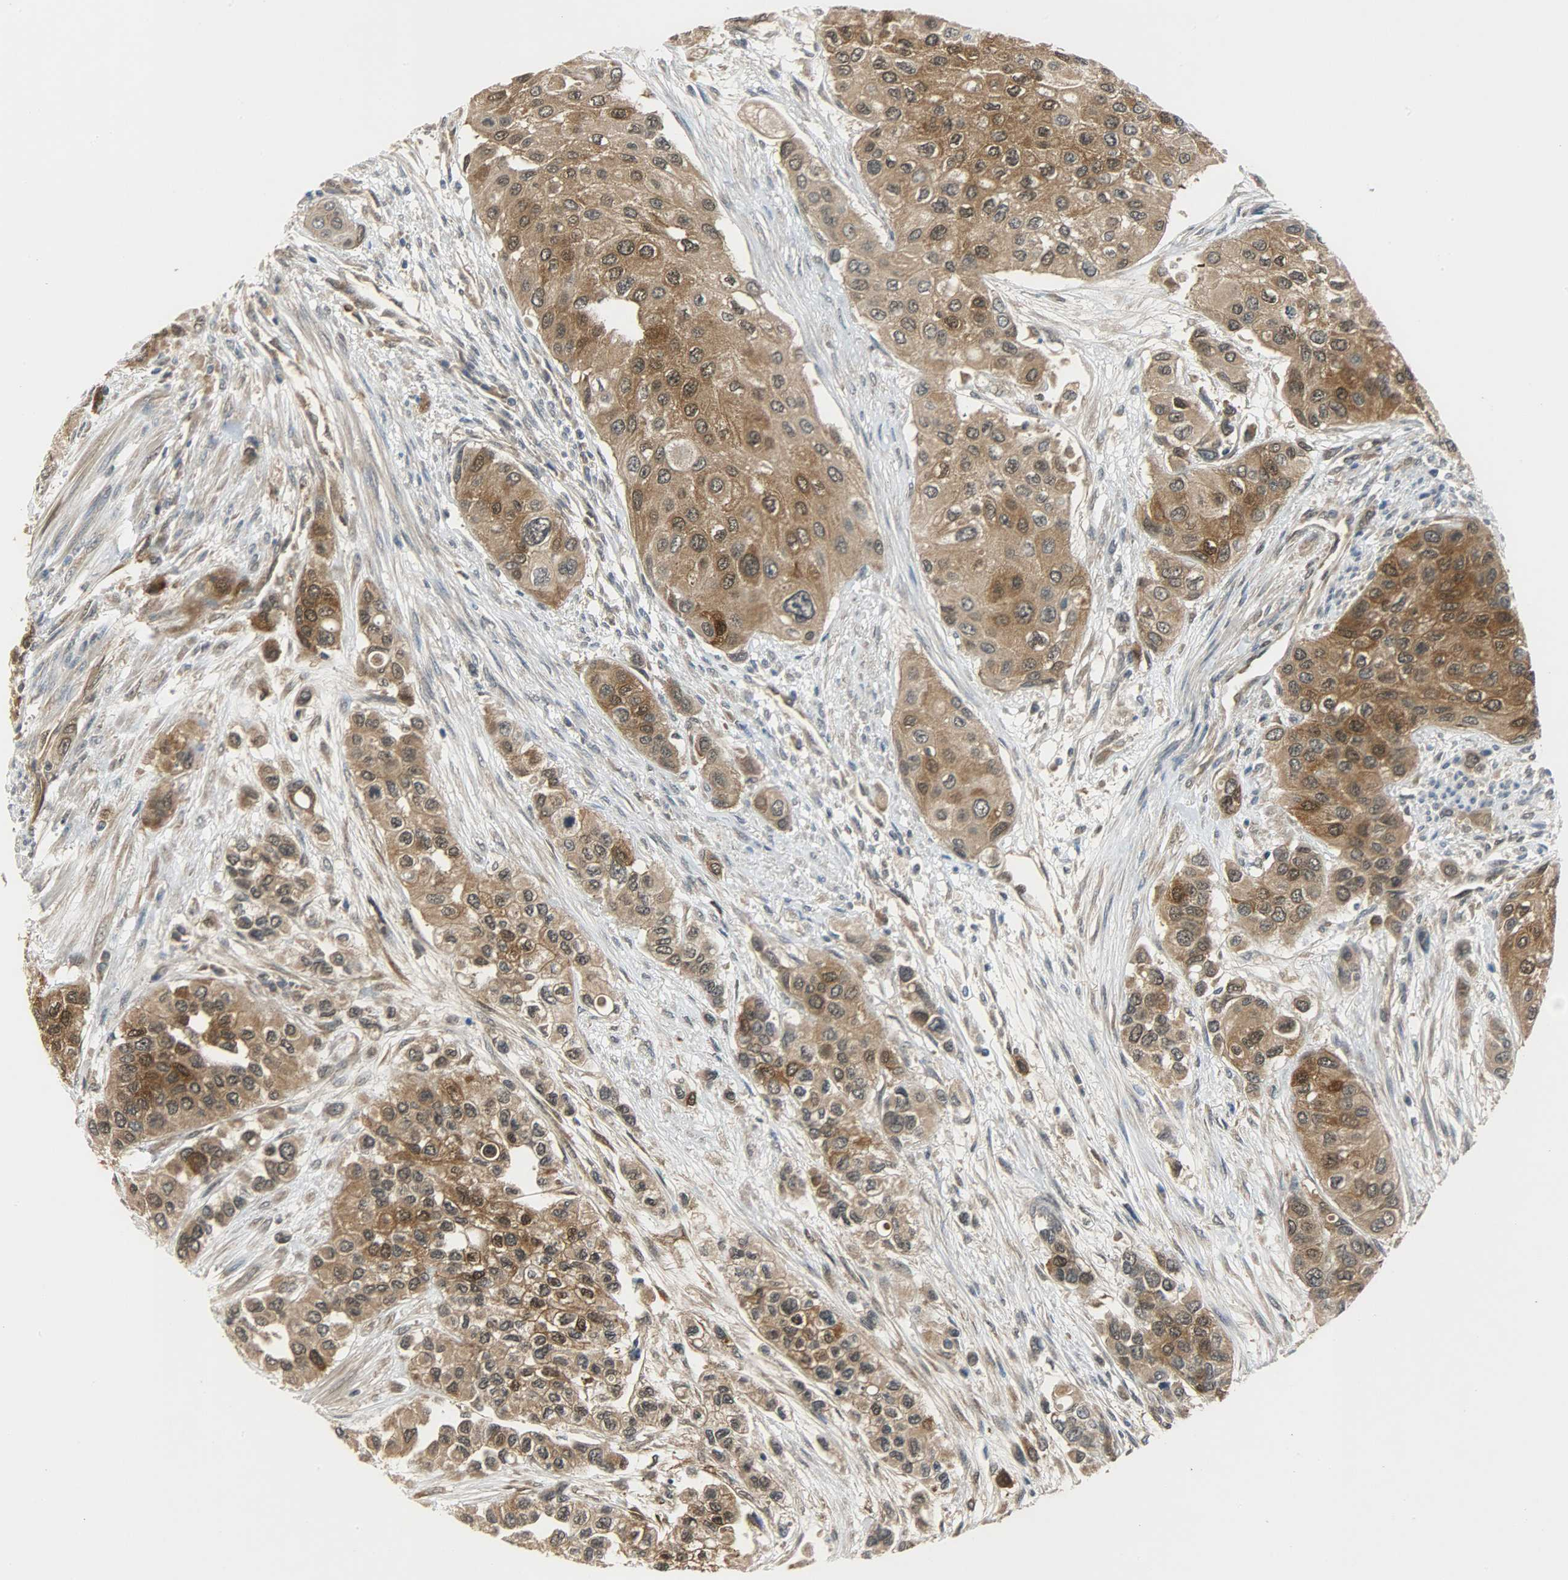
{"staining": {"intensity": "strong", "quantity": ">75%", "location": "cytoplasmic/membranous,nuclear"}, "tissue": "urothelial cancer", "cell_type": "Tumor cells", "image_type": "cancer", "snomed": [{"axis": "morphology", "description": "Urothelial carcinoma, High grade"}, {"axis": "topography", "description": "Urinary bladder"}], "caption": "An image of urothelial carcinoma (high-grade) stained for a protein displays strong cytoplasmic/membranous and nuclear brown staining in tumor cells.", "gene": "EIF4EBP1", "patient": {"sex": "female", "age": 56}}